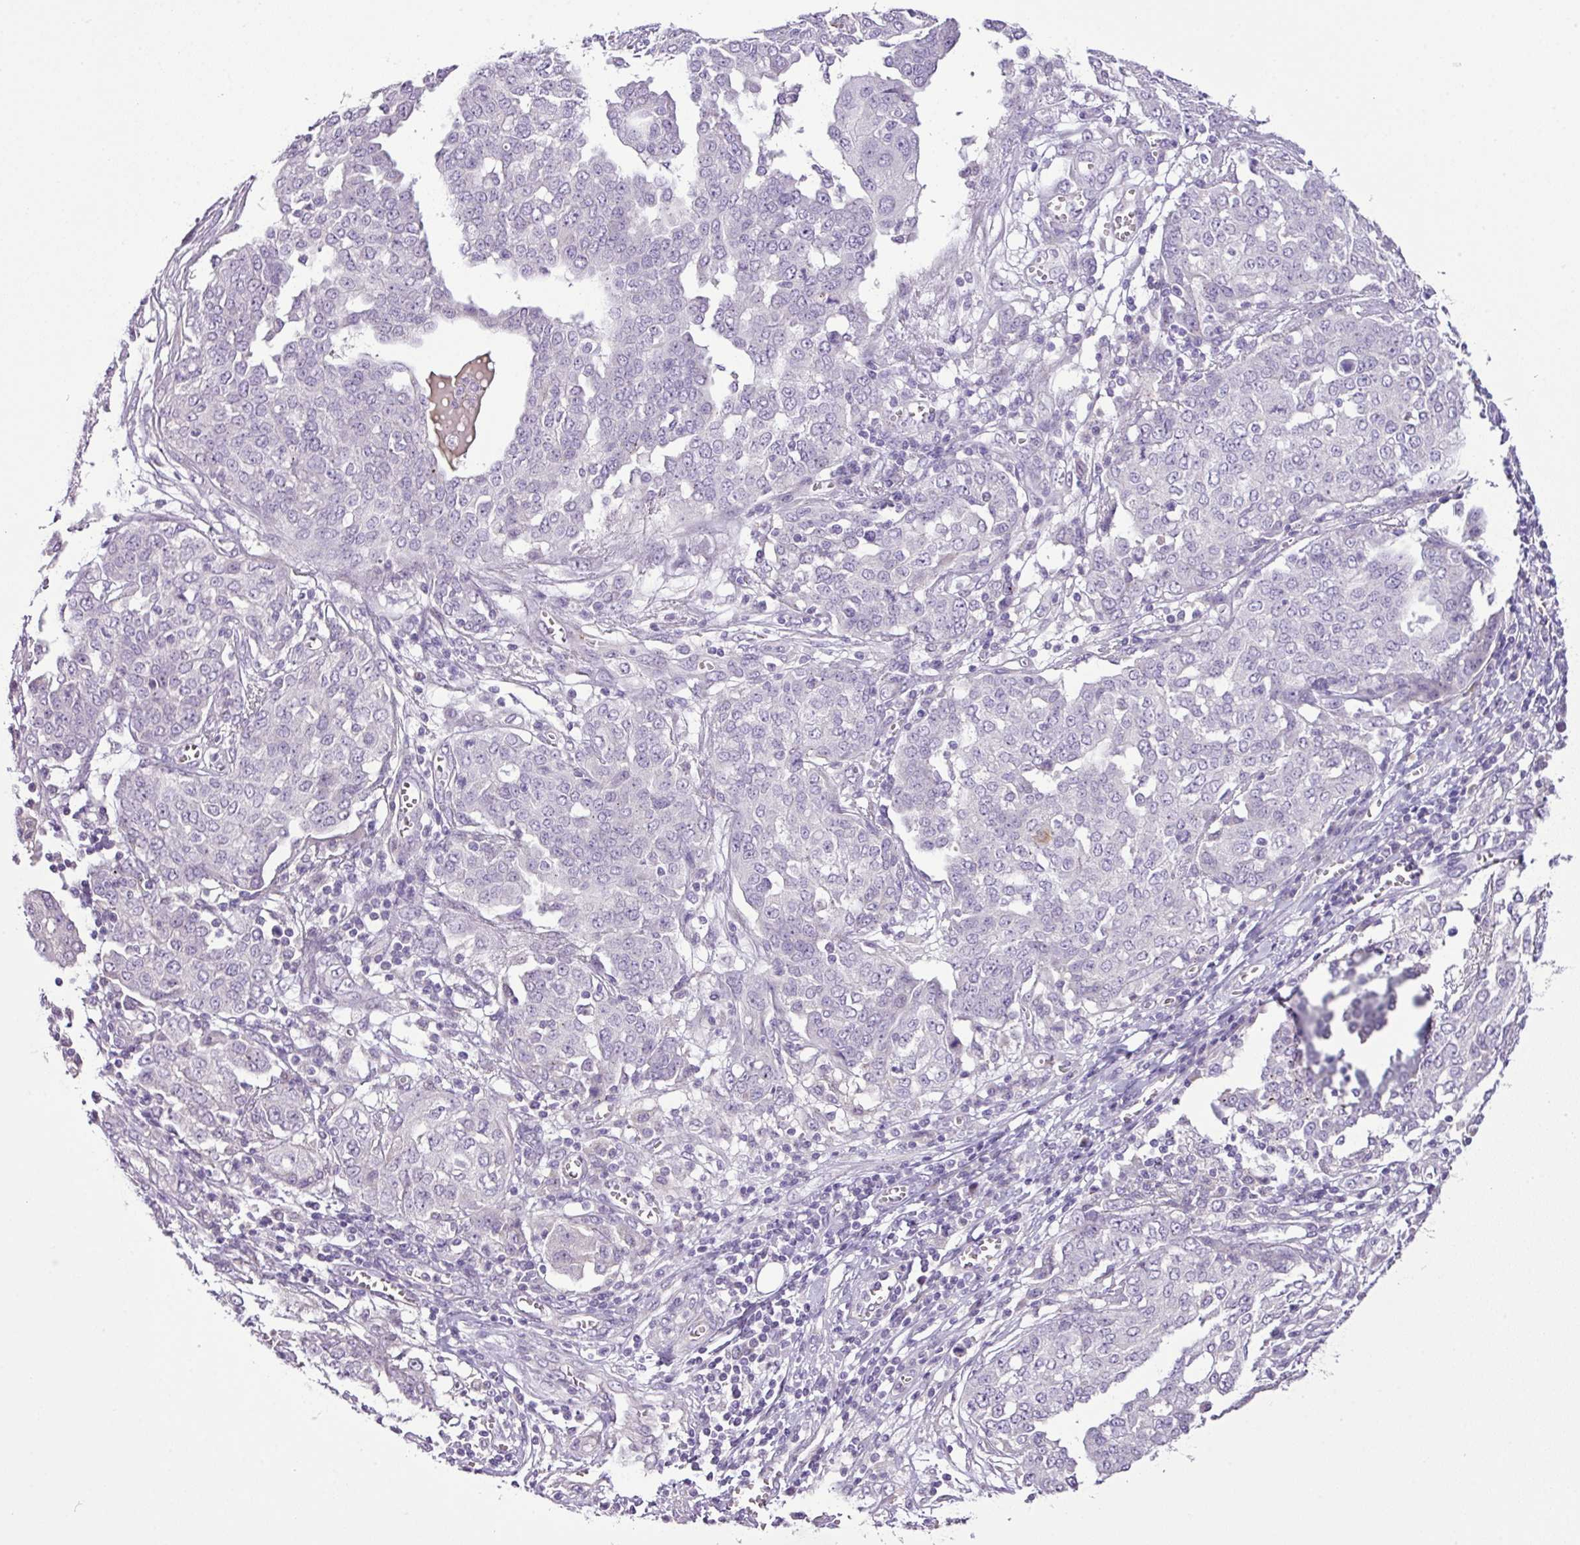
{"staining": {"intensity": "negative", "quantity": "none", "location": "none"}, "tissue": "ovarian cancer", "cell_type": "Tumor cells", "image_type": "cancer", "snomed": [{"axis": "morphology", "description": "Cystadenocarcinoma, serous, NOS"}, {"axis": "topography", "description": "Soft tissue"}, {"axis": "topography", "description": "Ovary"}], "caption": "Immunohistochemistry (IHC) image of human serous cystadenocarcinoma (ovarian) stained for a protein (brown), which displays no staining in tumor cells.", "gene": "DNAJB13", "patient": {"sex": "female", "age": 57}}